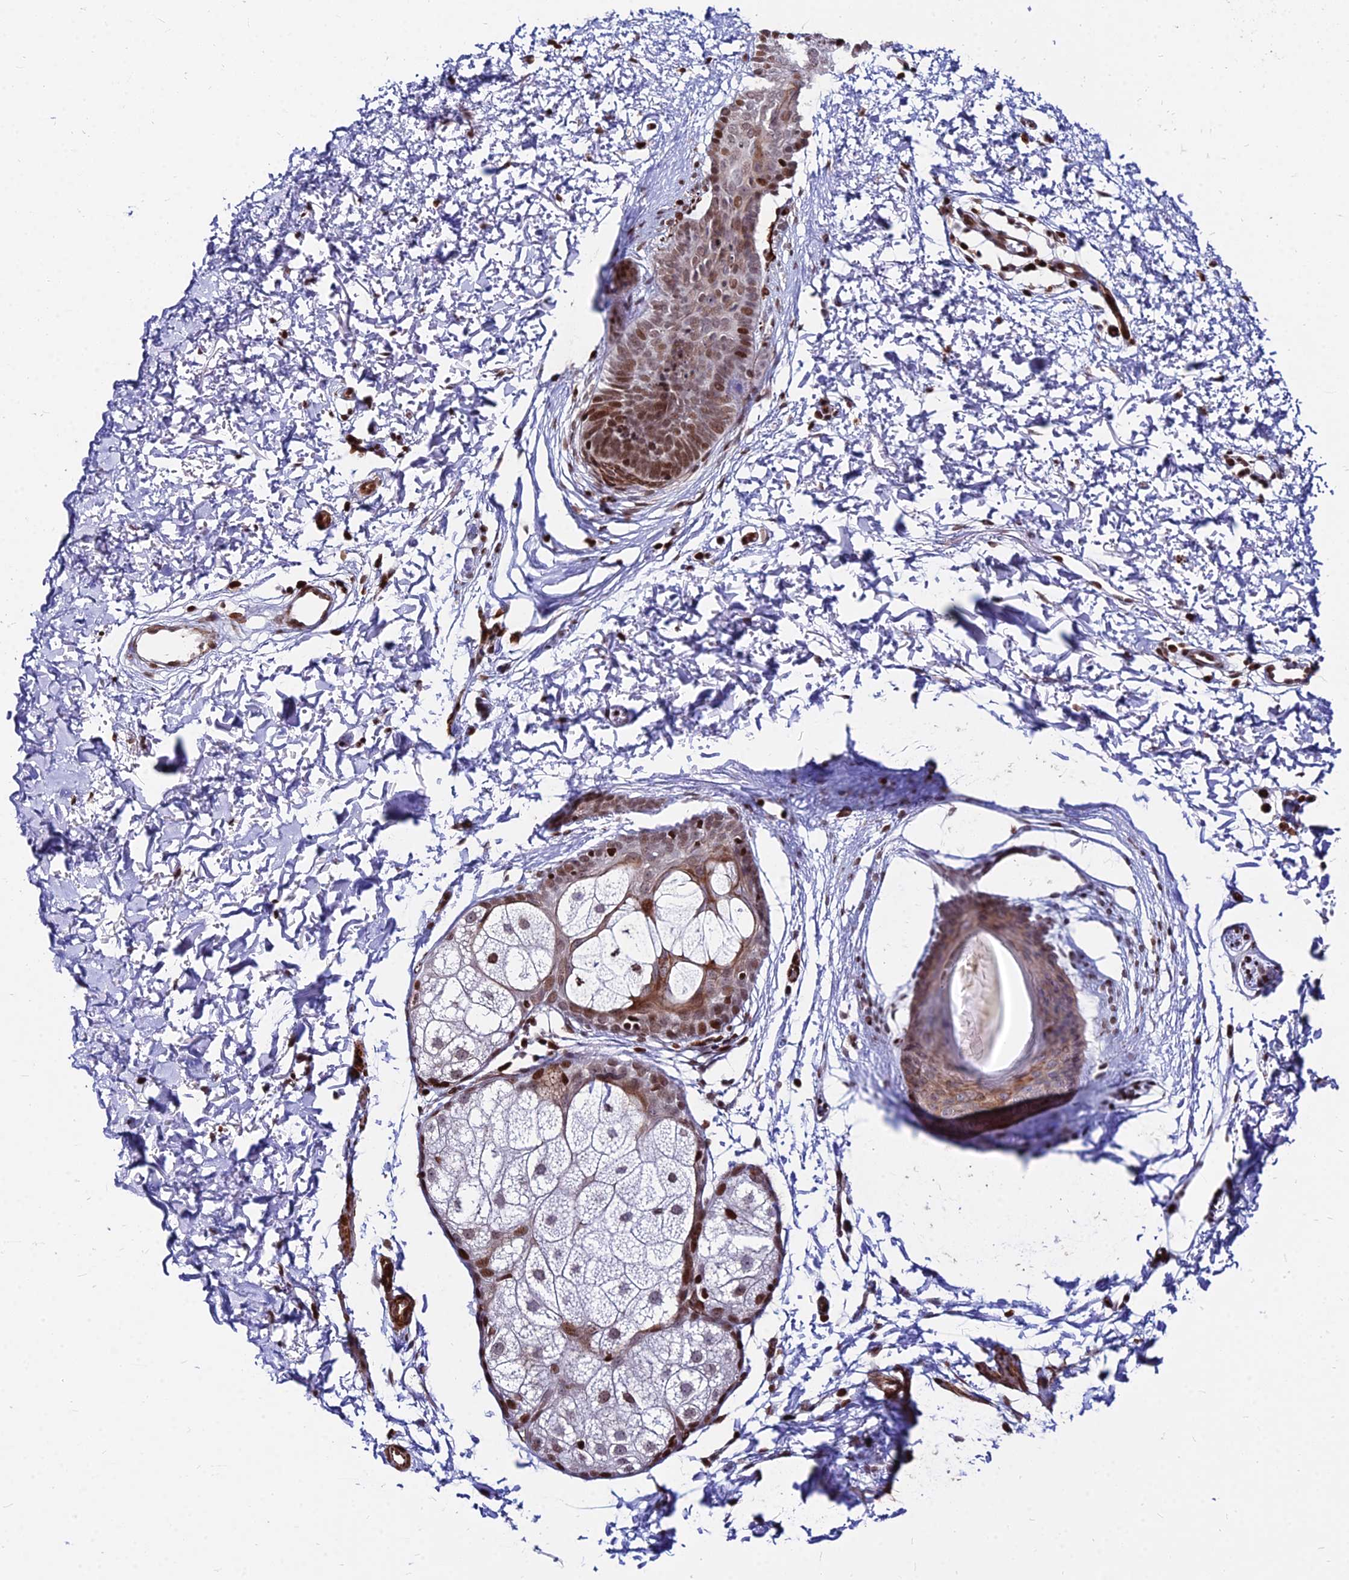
{"staining": {"intensity": "moderate", "quantity": ">75%", "location": "nuclear"}, "tissue": "skin", "cell_type": "Fibroblasts", "image_type": "normal", "snomed": [{"axis": "morphology", "description": "Normal tissue, NOS"}, {"axis": "topography", "description": "Skin"}], "caption": "IHC photomicrograph of normal skin: skin stained using immunohistochemistry (IHC) shows medium levels of moderate protein expression localized specifically in the nuclear of fibroblasts, appearing as a nuclear brown color.", "gene": "NYAP2", "patient": {"sex": "male", "age": 66}}